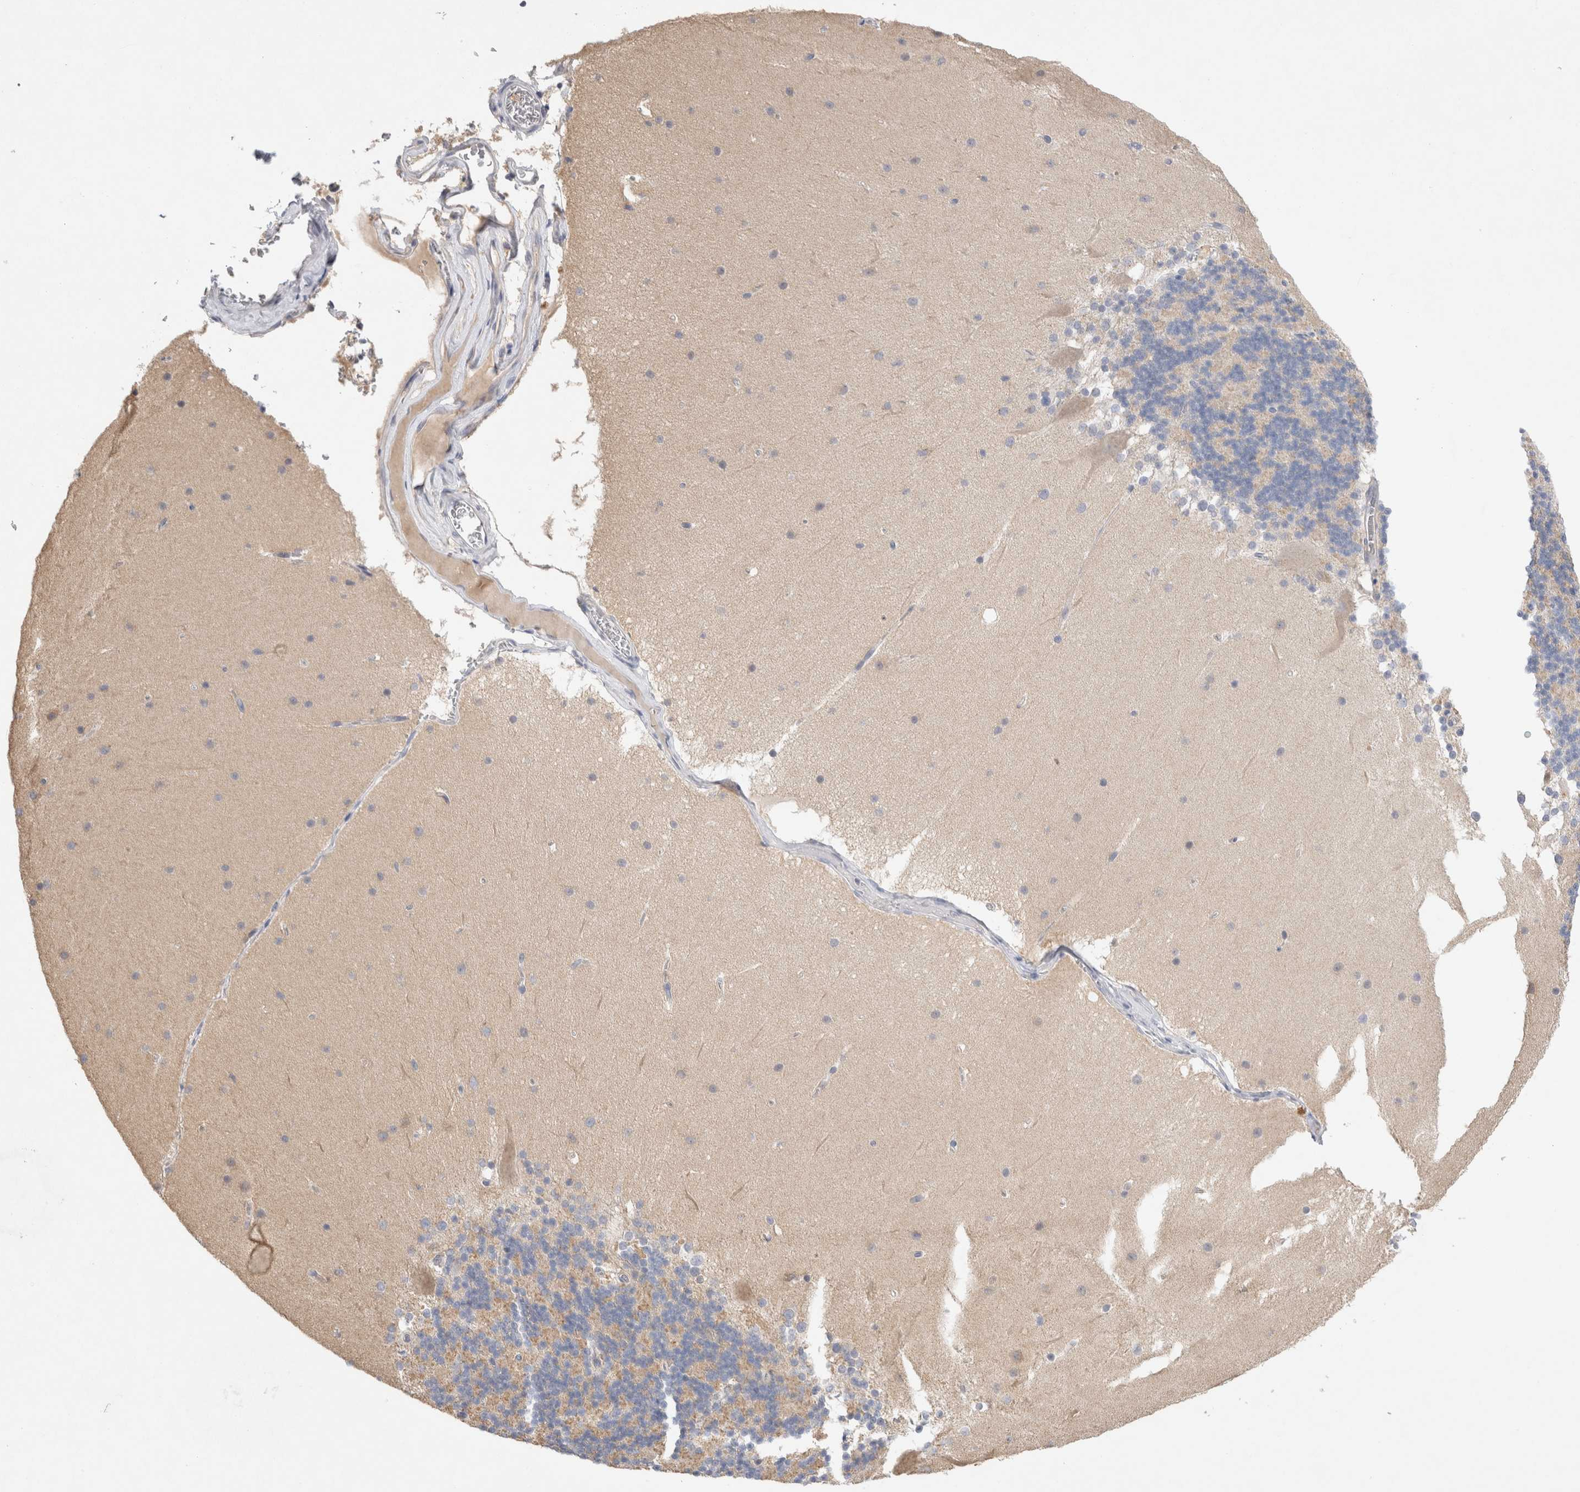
{"staining": {"intensity": "weak", "quantity": ">75%", "location": "cytoplasmic/membranous"}, "tissue": "cerebellum", "cell_type": "Cells in granular layer", "image_type": "normal", "snomed": [{"axis": "morphology", "description": "Normal tissue, NOS"}, {"axis": "topography", "description": "Cerebellum"}], "caption": "Unremarkable cerebellum demonstrates weak cytoplasmic/membranous positivity in approximately >75% of cells in granular layer, visualized by immunohistochemistry. (Brightfield microscopy of DAB IHC at high magnification).", "gene": "GAS1", "patient": {"sex": "female", "age": 19}}